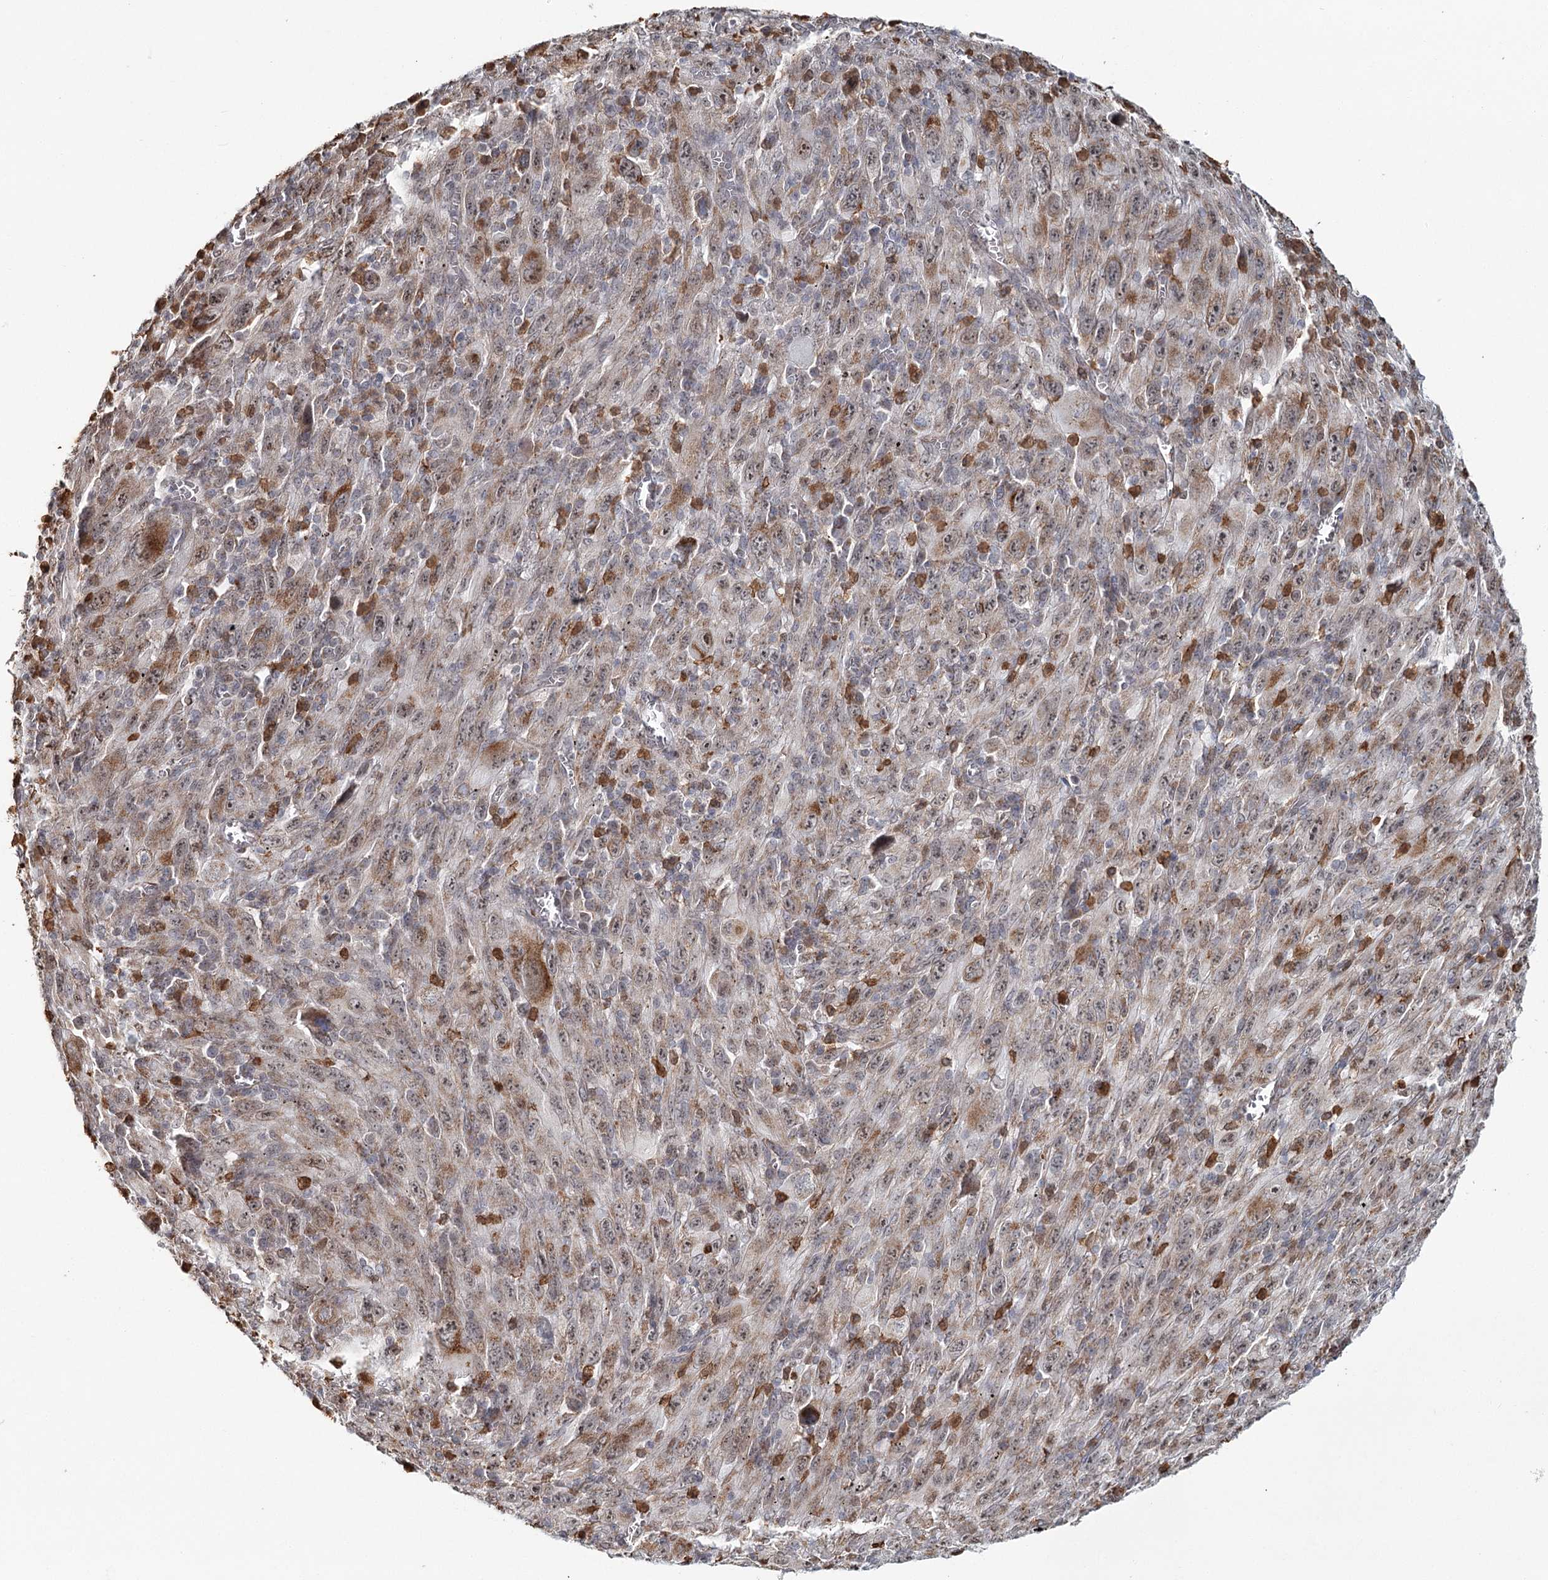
{"staining": {"intensity": "moderate", "quantity": ">75%", "location": "cytoplasmic/membranous,nuclear"}, "tissue": "melanoma", "cell_type": "Tumor cells", "image_type": "cancer", "snomed": [{"axis": "morphology", "description": "Malignant melanoma, Metastatic site"}, {"axis": "topography", "description": "Skin"}], "caption": "The histopathology image reveals a brown stain indicating the presence of a protein in the cytoplasmic/membranous and nuclear of tumor cells in malignant melanoma (metastatic site). Nuclei are stained in blue.", "gene": "ATAD1", "patient": {"sex": "female", "age": 56}}